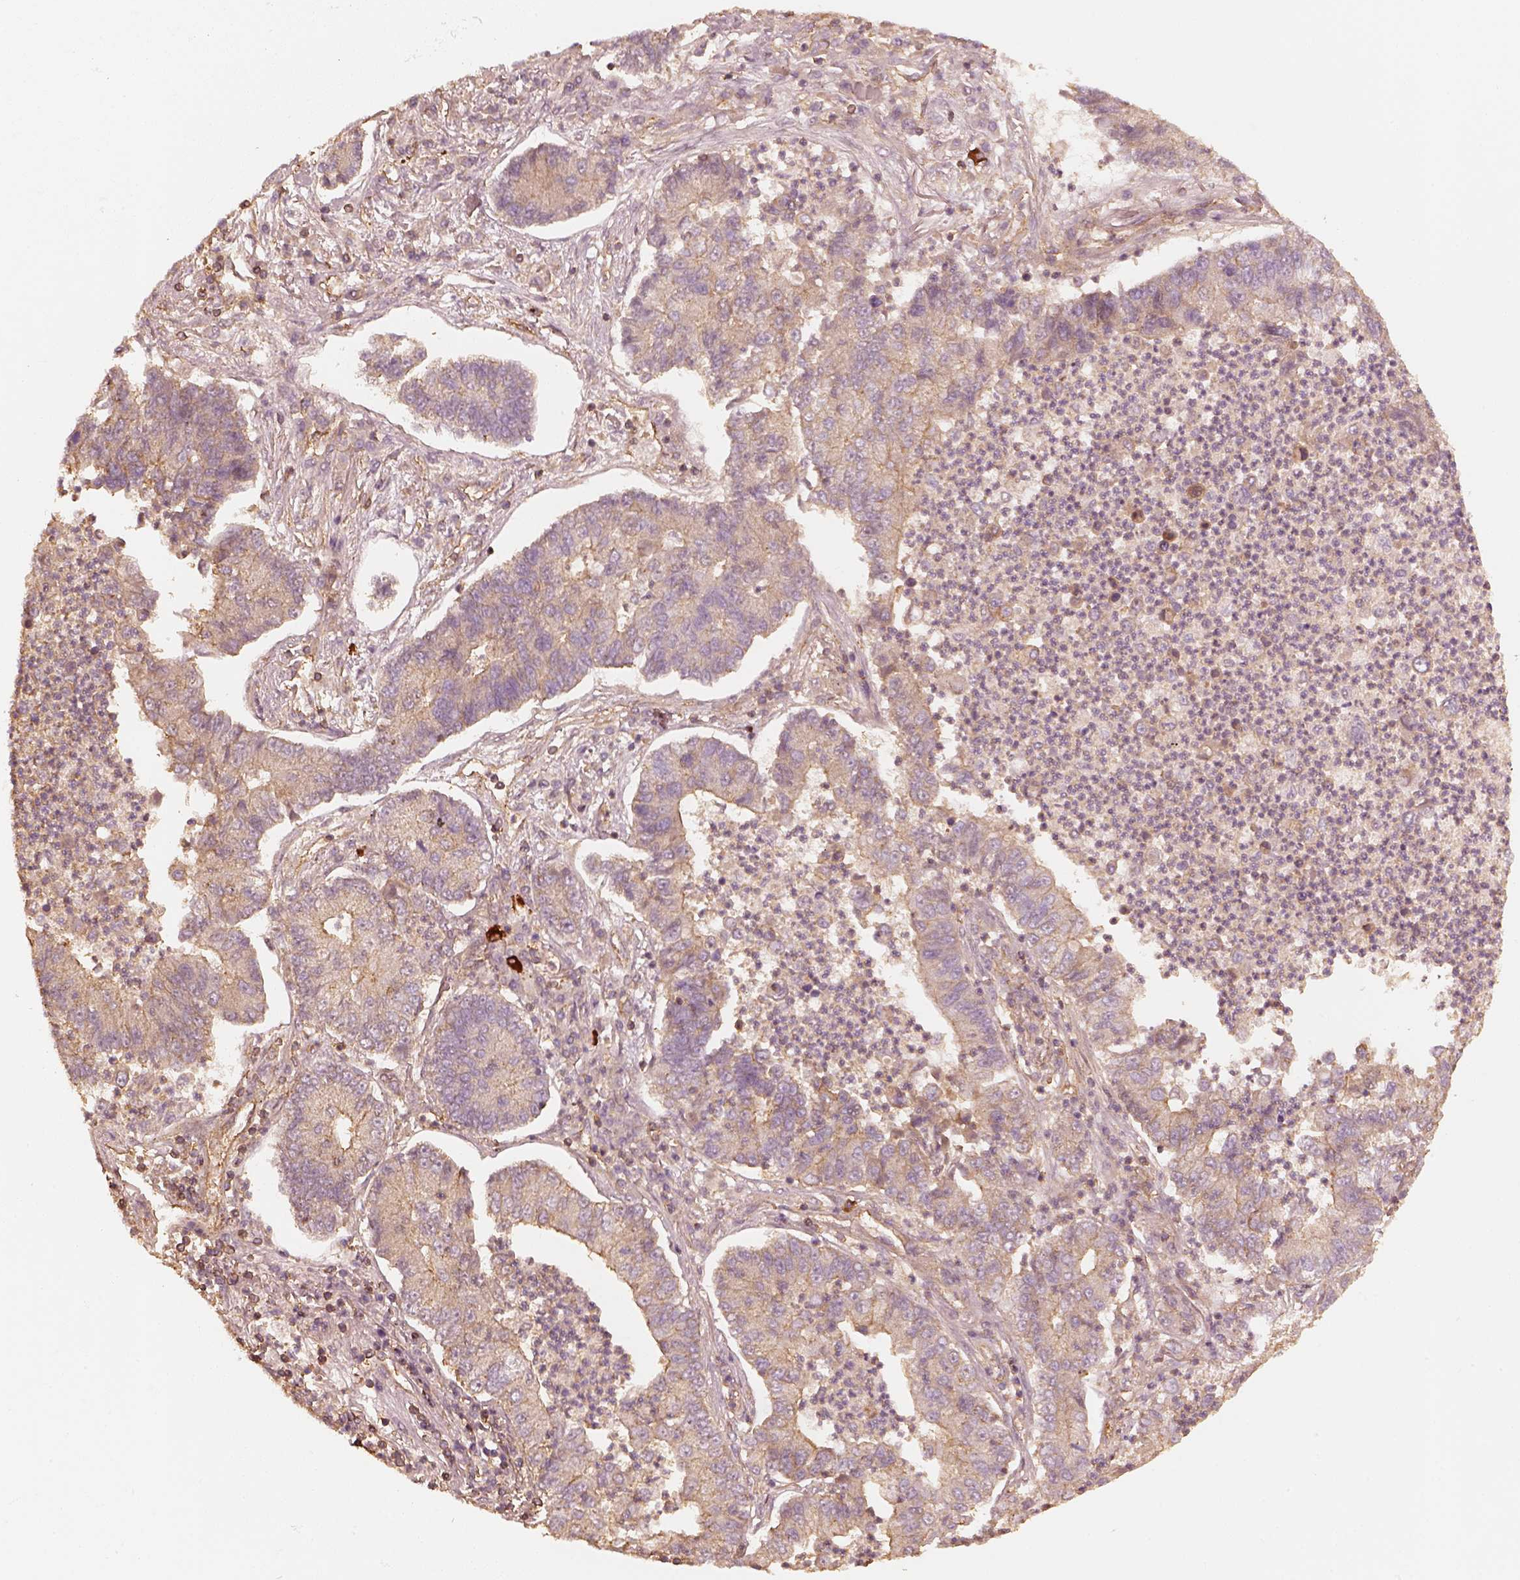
{"staining": {"intensity": "moderate", "quantity": "25%-75%", "location": "cytoplasmic/membranous"}, "tissue": "lung cancer", "cell_type": "Tumor cells", "image_type": "cancer", "snomed": [{"axis": "morphology", "description": "Adenocarcinoma, NOS"}, {"axis": "topography", "description": "Lung"}], "caption": "Brown immunohistochemical staining in lung cancer demonstrates moderate cytoplasmic/membranous expression in about 25%-75% of tumor cells.", "gene": "WDR7", "patient": {"sex": "female", "age": 57}}